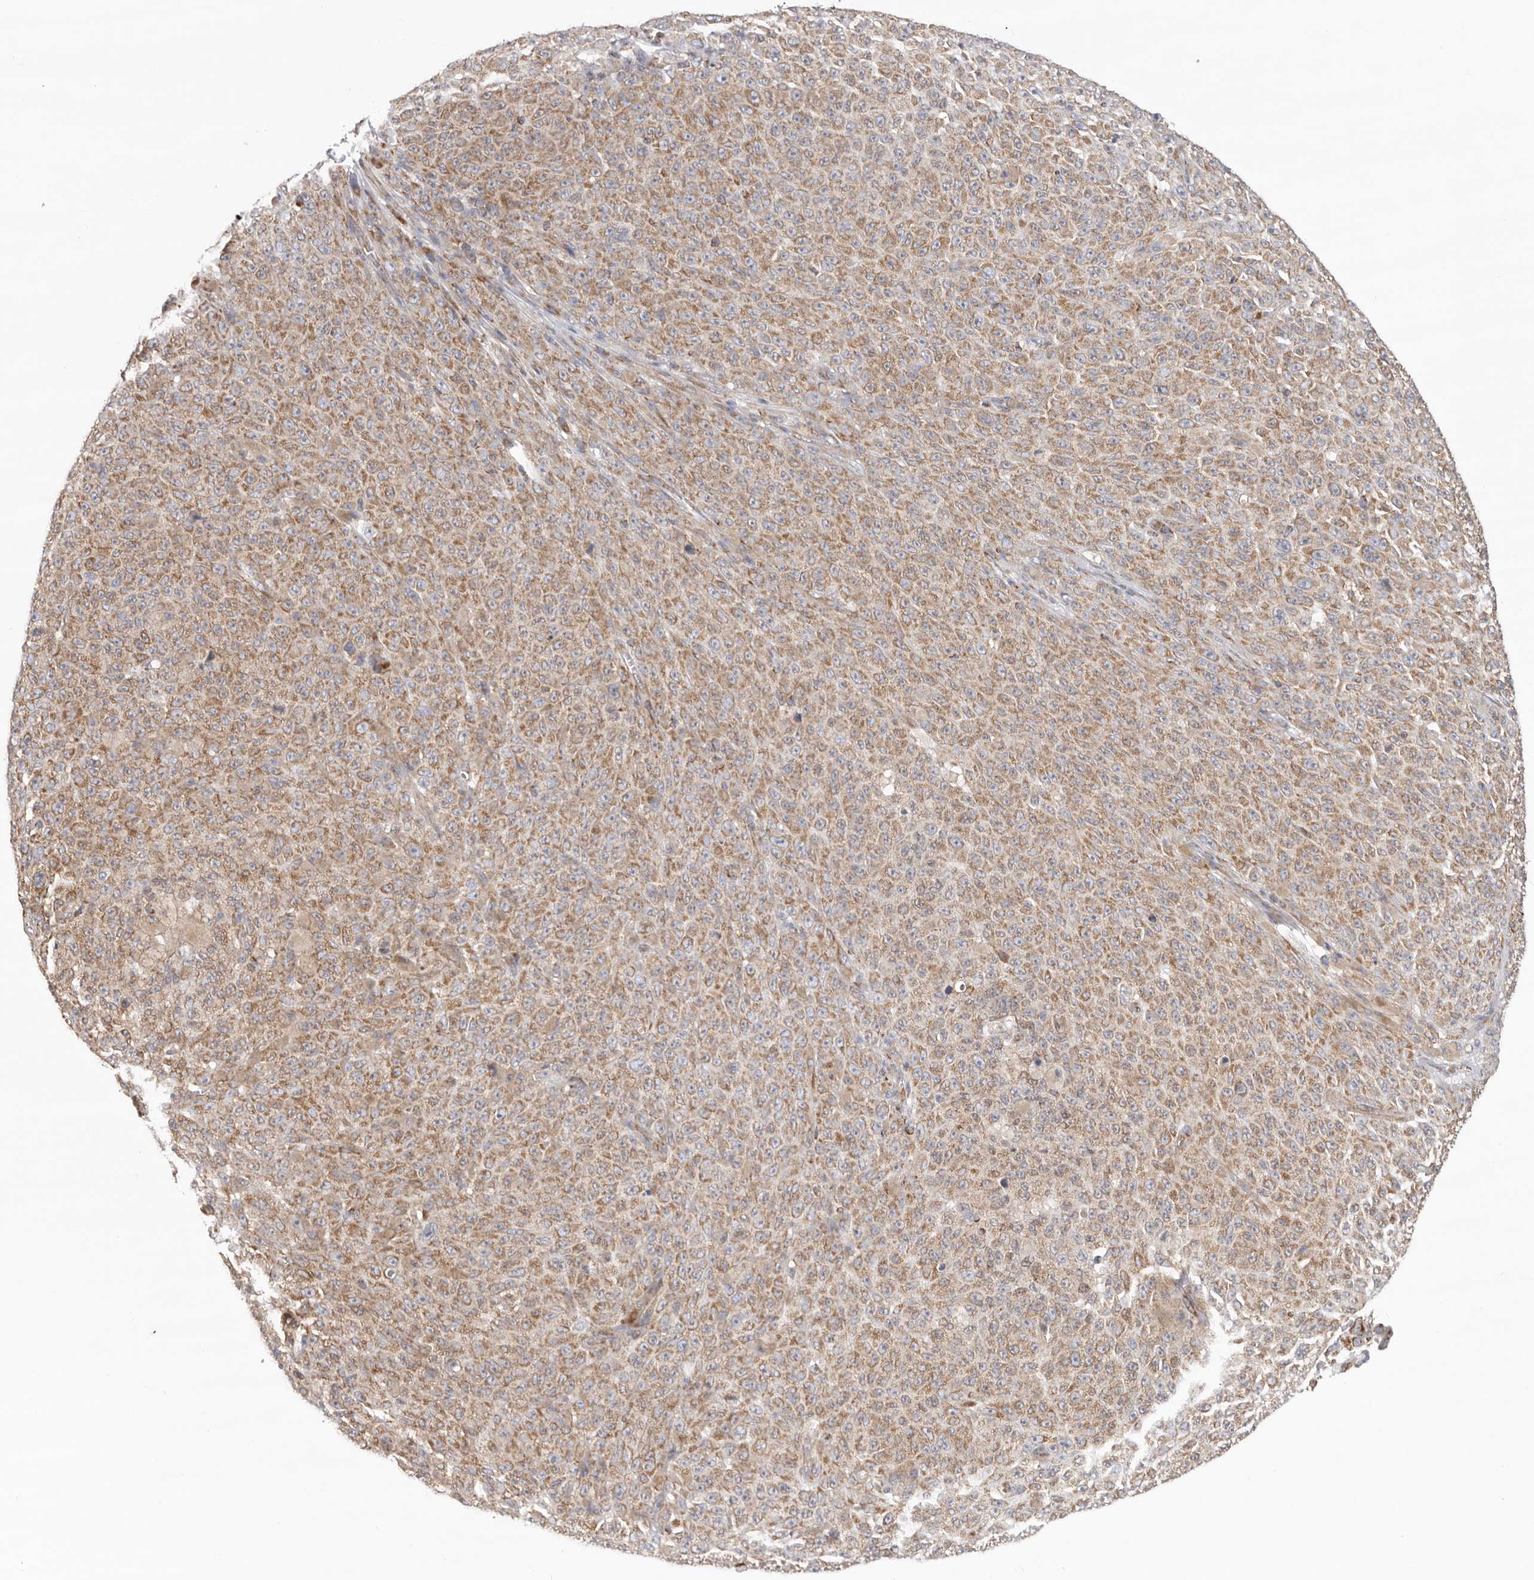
{"staining": {"intensity": "moderate", "quantity": ">75%", "location": "cytoplasmic/membranous"}, "tissue": "melanoma", "cell_type": "Tumor cells", "image_type": "cancer", "snomed": [{"axis": "morphology", "description": "Malignant melanoma, NOS"}, {"axis": "topography", "description": "Skin"}], "caption": "The photomicrograph exhibits immunohistochemical staining of malignant melanoma. There is moderate cytoplasmic/membranous positivity is seen in approximately >75% of tumor cells.", "gene": "FKBP8", "patient": {"sex": "female", "age": 82}}